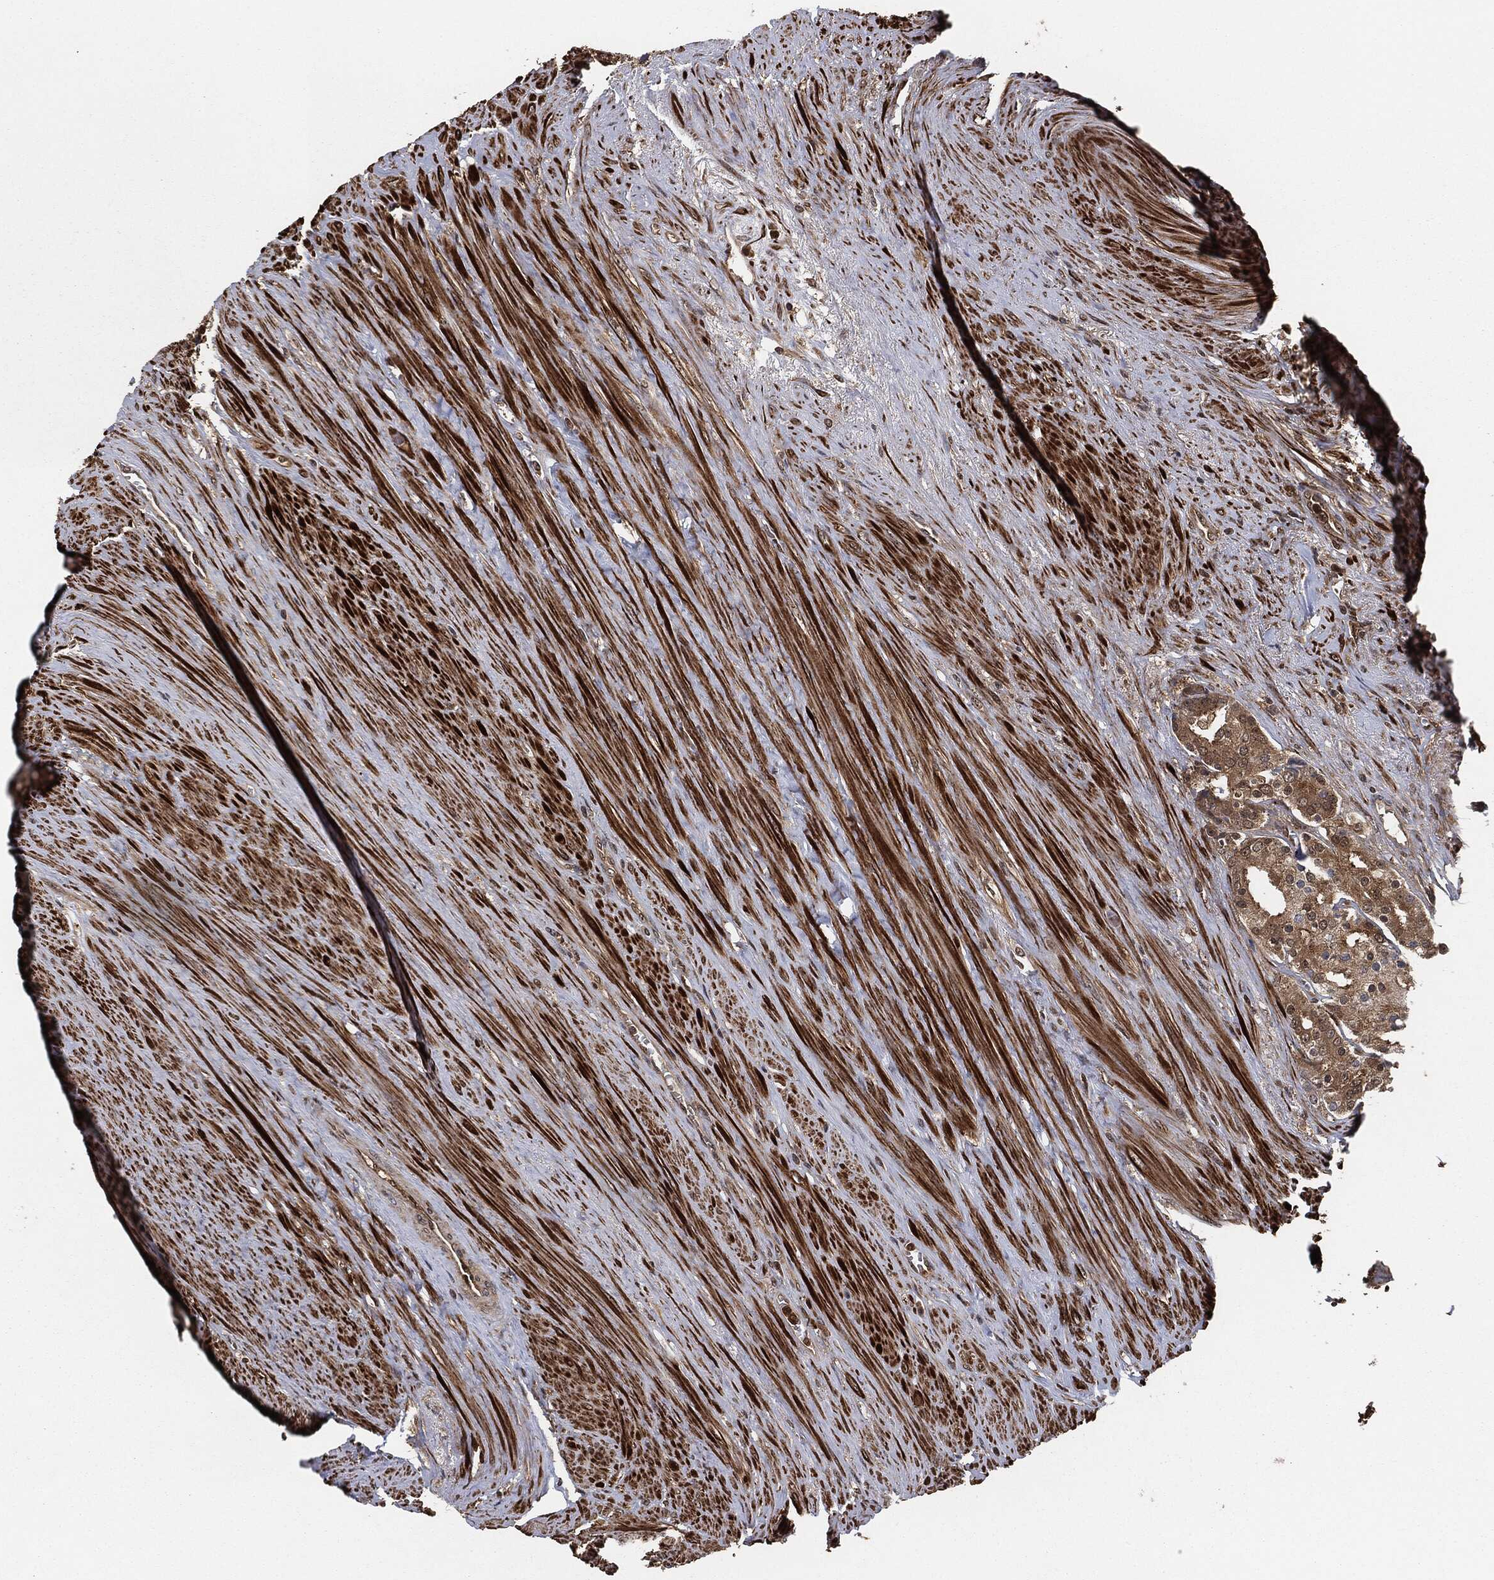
{"staining": {"intensity": "moderate", "quantity": "25%-75%", "location": "cytoplasmic/membranous"}, "tissue": "prostate cancer", "cell_type": "Tumor cells", "image_type": "cancer", "snomed": [{"axis": "morphology", "description": "Adenocarcinoma, NOS"}, {"axis": "topography", "description": "Prostate"}], "caption": "Immunohistochemistry histopathology image of neoplastic tissue: human prostate cancer (adenocarcinoma) stained using immunohistochemistry (IHC) reveals medium levels of moderate protein expression localized specifically in the cytoplasmic/membranous of tumor cells, appearing as a cytoplasmic/membranous brown color.", "gene": "CAPRIN2", "patient": {"sex": "male", "age": 69}}